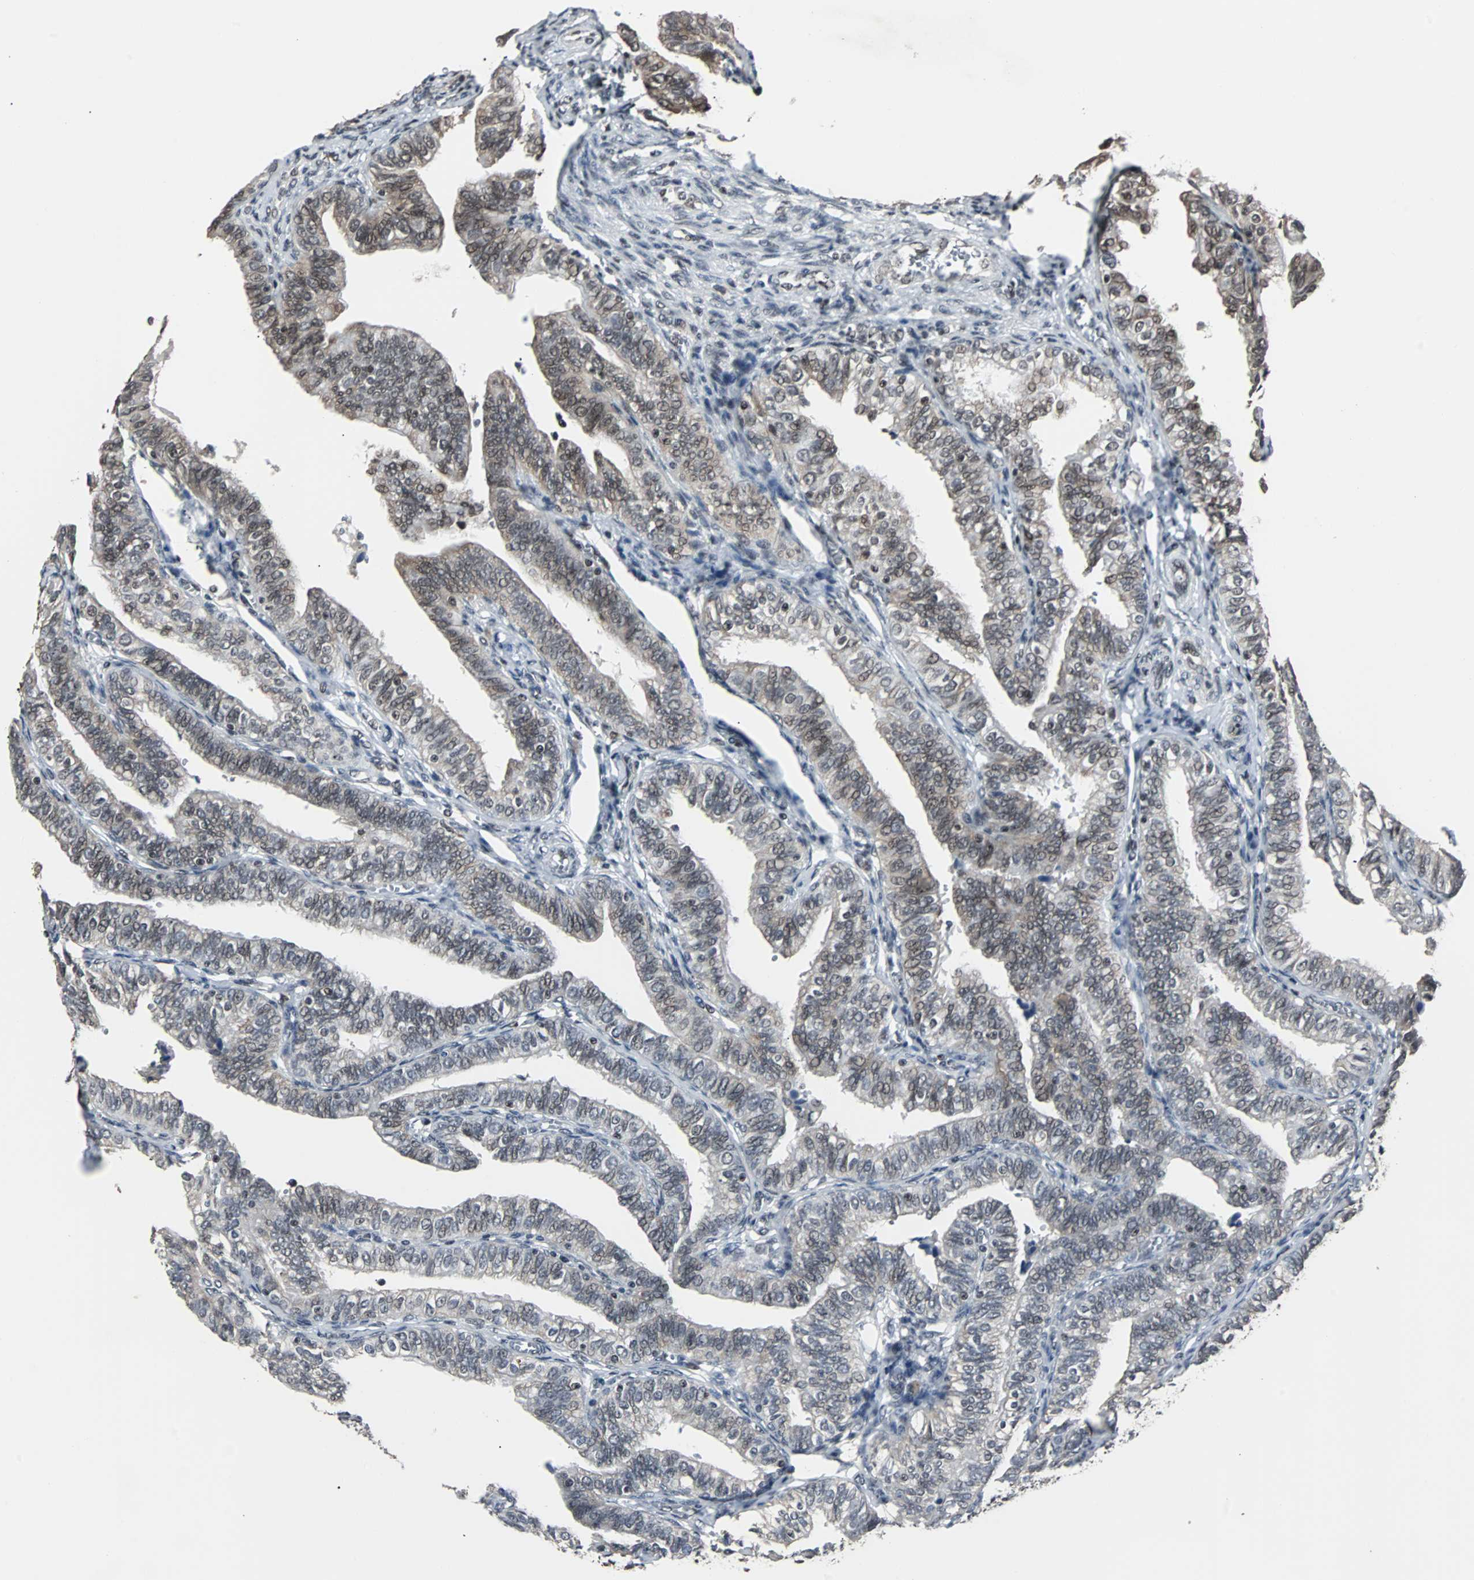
{"staining": {"intensity": "moderate", "quantity": ">75%", "location": "nuclear"}, "tissue": "fallopian tube", "cell_type": "Glandular cells", "image_type": "normal", "snomed": [{"axis": "morphology", "description": "Normal tissue, NOS"}, {"axis": "topography", "description": "Fallopian tube"}], "caption": "Moderate nuclear protein expression is identified in about >75% of glandular cells in fallopian tube.", "gene": "TERF2IP", "patient": {"sex": "female", "age": 46}}